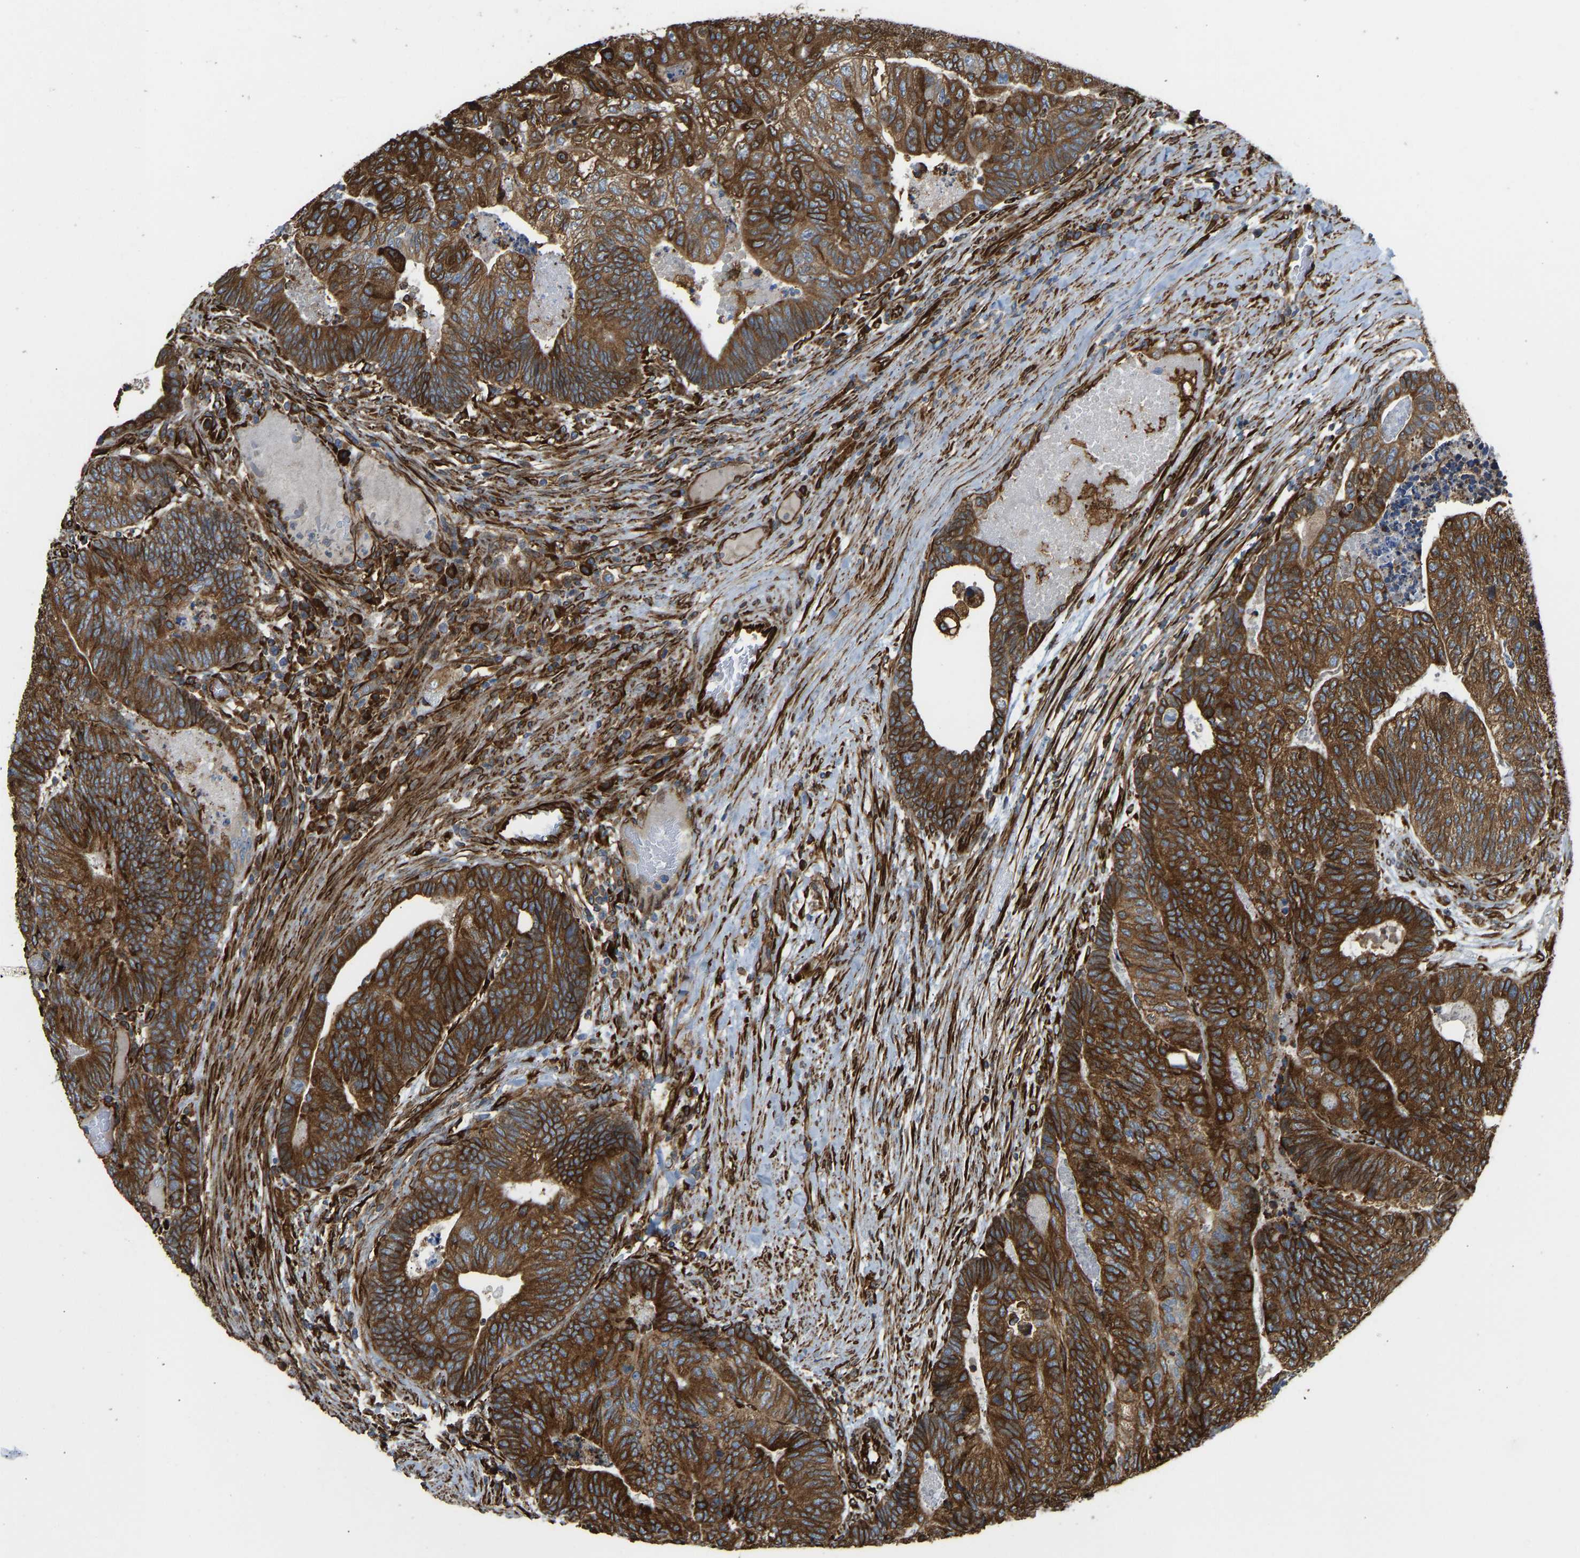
{"staining": {"intensity": "strong", "quantity": ">75%", "location": "cytoplasmic/membranous"}, "tissue": "colorectal cancer", "cell_type": "Tumor cells", "image_type": "cancer", "snomed": [{"axis": "morphology", "description": "Adenocarcinoma, NOS"}, {"axis": "topography", "description": "Colon"}], "caption": "Approximately >75% of tumor cells in colorectal cancer (adenocarcinoma) display strong cytoplasmic/membranous protein expression as visualized by brown immunohistochemical staining.", "gene": "BEX3", "patient": {"sex": "female", "age": 67}}